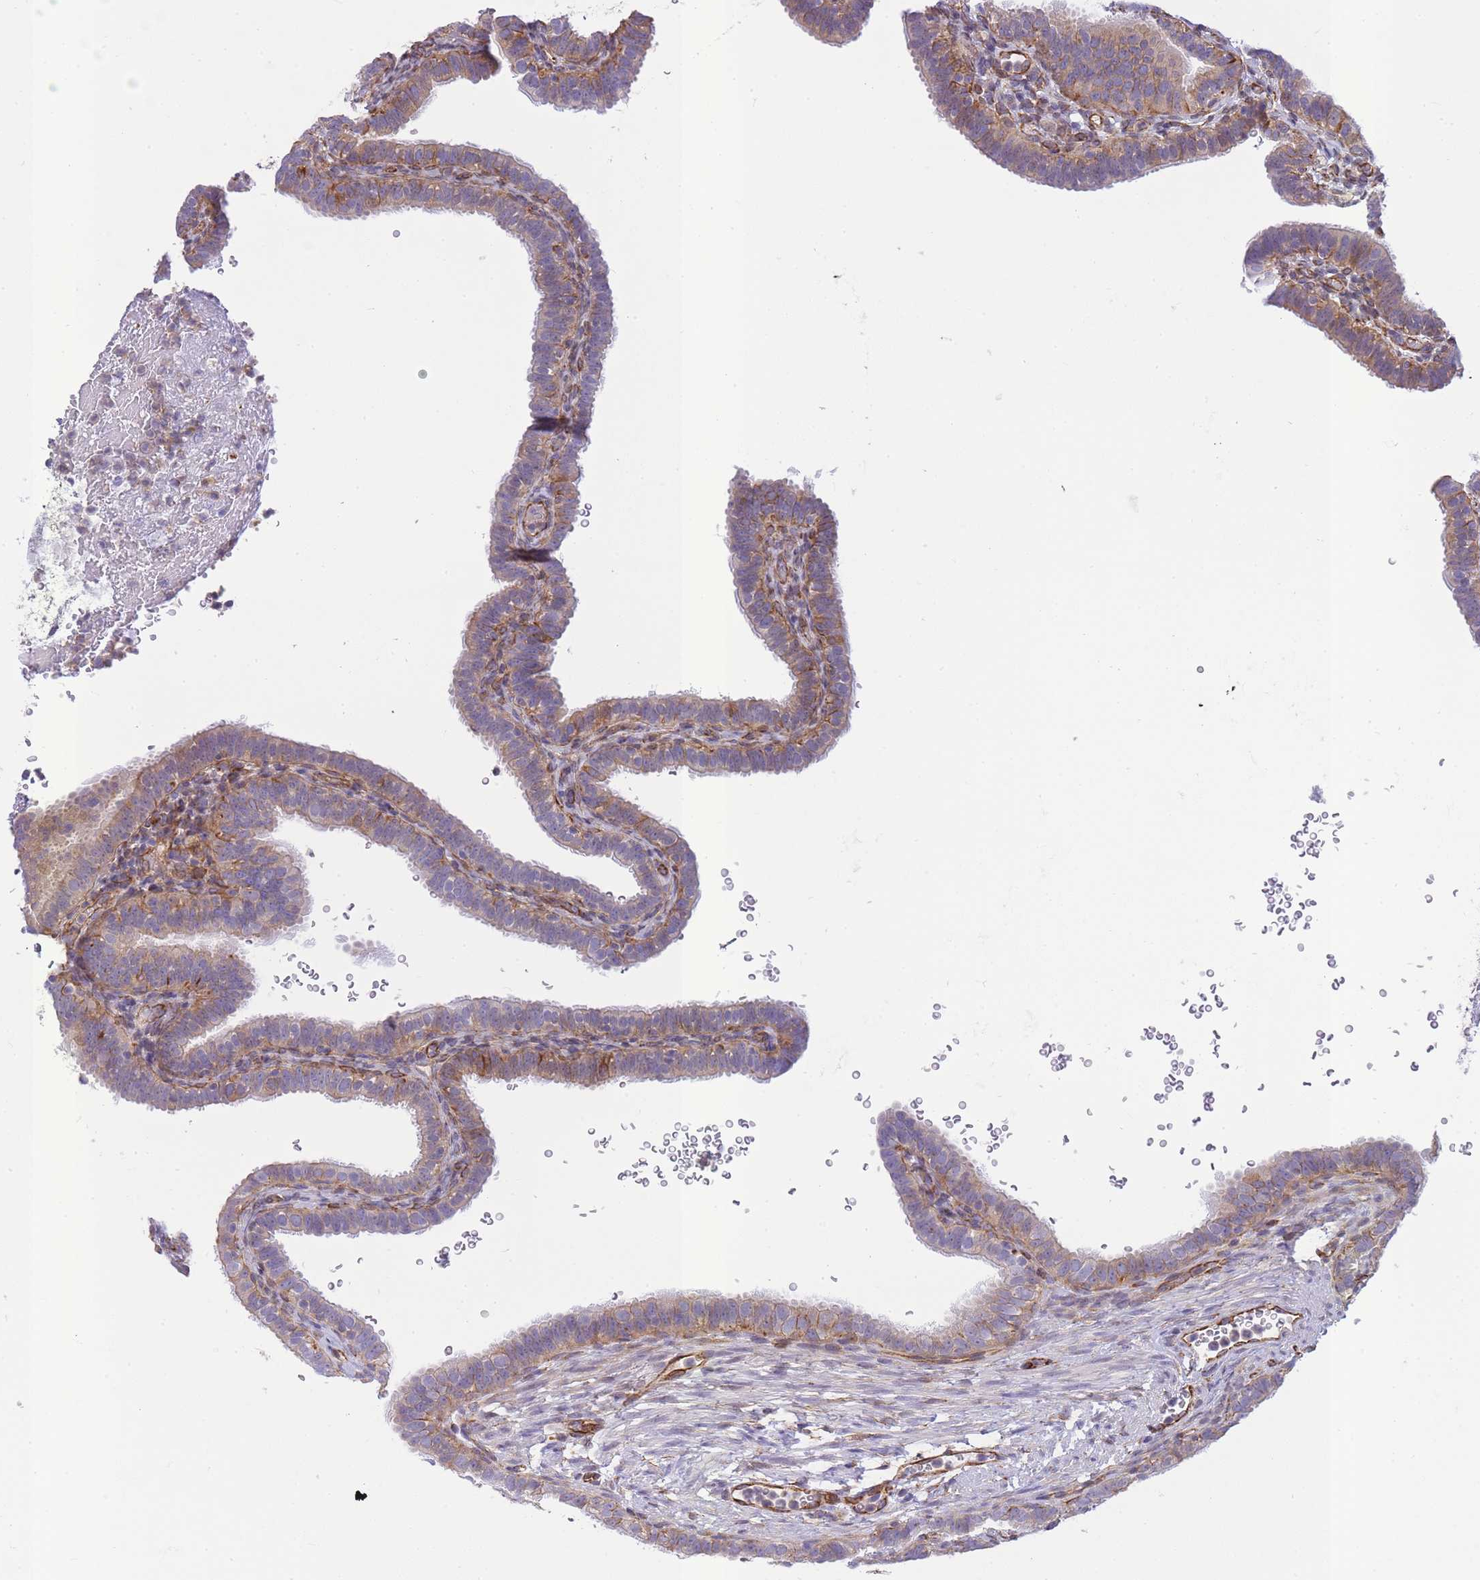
{"staining": {"intensity": "moderate", "quantity": "25%-75%", "location": "cytoplasmic/membranous"}, "tissue": "fallopian tube", "cell_type": "Glandular cells", "image_type": "normal", "snomed": [{"axis": "morphology", "description": "Normal tissue, NOS"}, {"axis": "topography", "description": "Fallopian tube"}], "caption": "Human fallopian tube stained with a brown dye exhibits moderate cytoplasmic/membranous positive expression in approximately 25%-75% of glandular cells.", "gene": "ECPAS", "patient": {"sex": "female", "age": 41}}